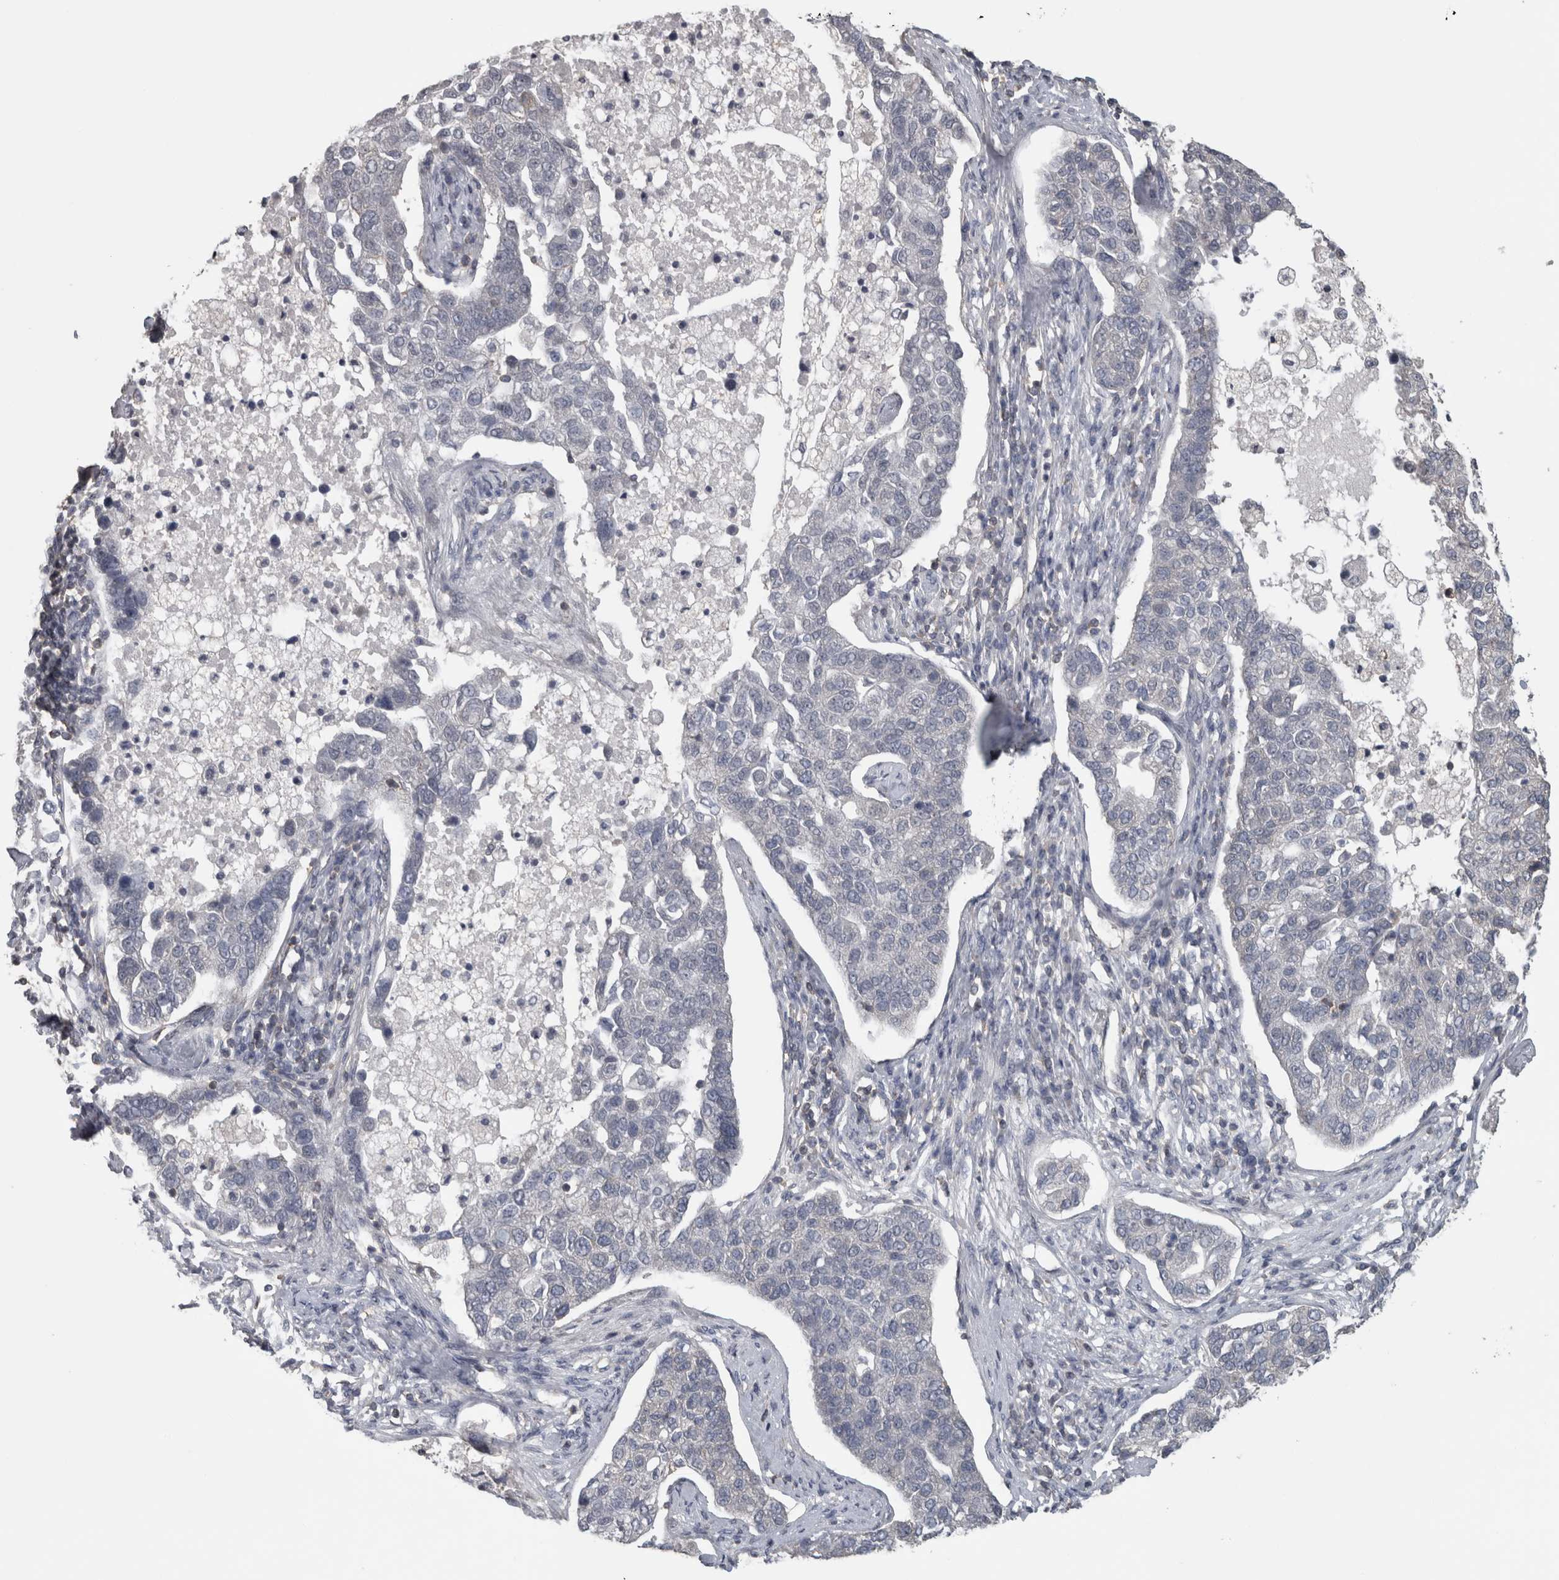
{"staining": {"intensity": "negative", "quantity": "none", "location": "none"}, "tissue": "pancreatic cancer", "cell_type": "Tumor cells", "image_type": "cancer", "snomed": [{"axis": "morphology", "description": "Adenocarcinoma, NOS"}, {"axis": "topography", "description": "Pancreas"}], "caption": "Human adenocarcinoma (pancreatic) stained for a protein using immunohistochemistry (IHC) demonstrates no positivity in tumor cells.", "gene": "ATXN2", "patient": {"sex": "female", "age": 61}}